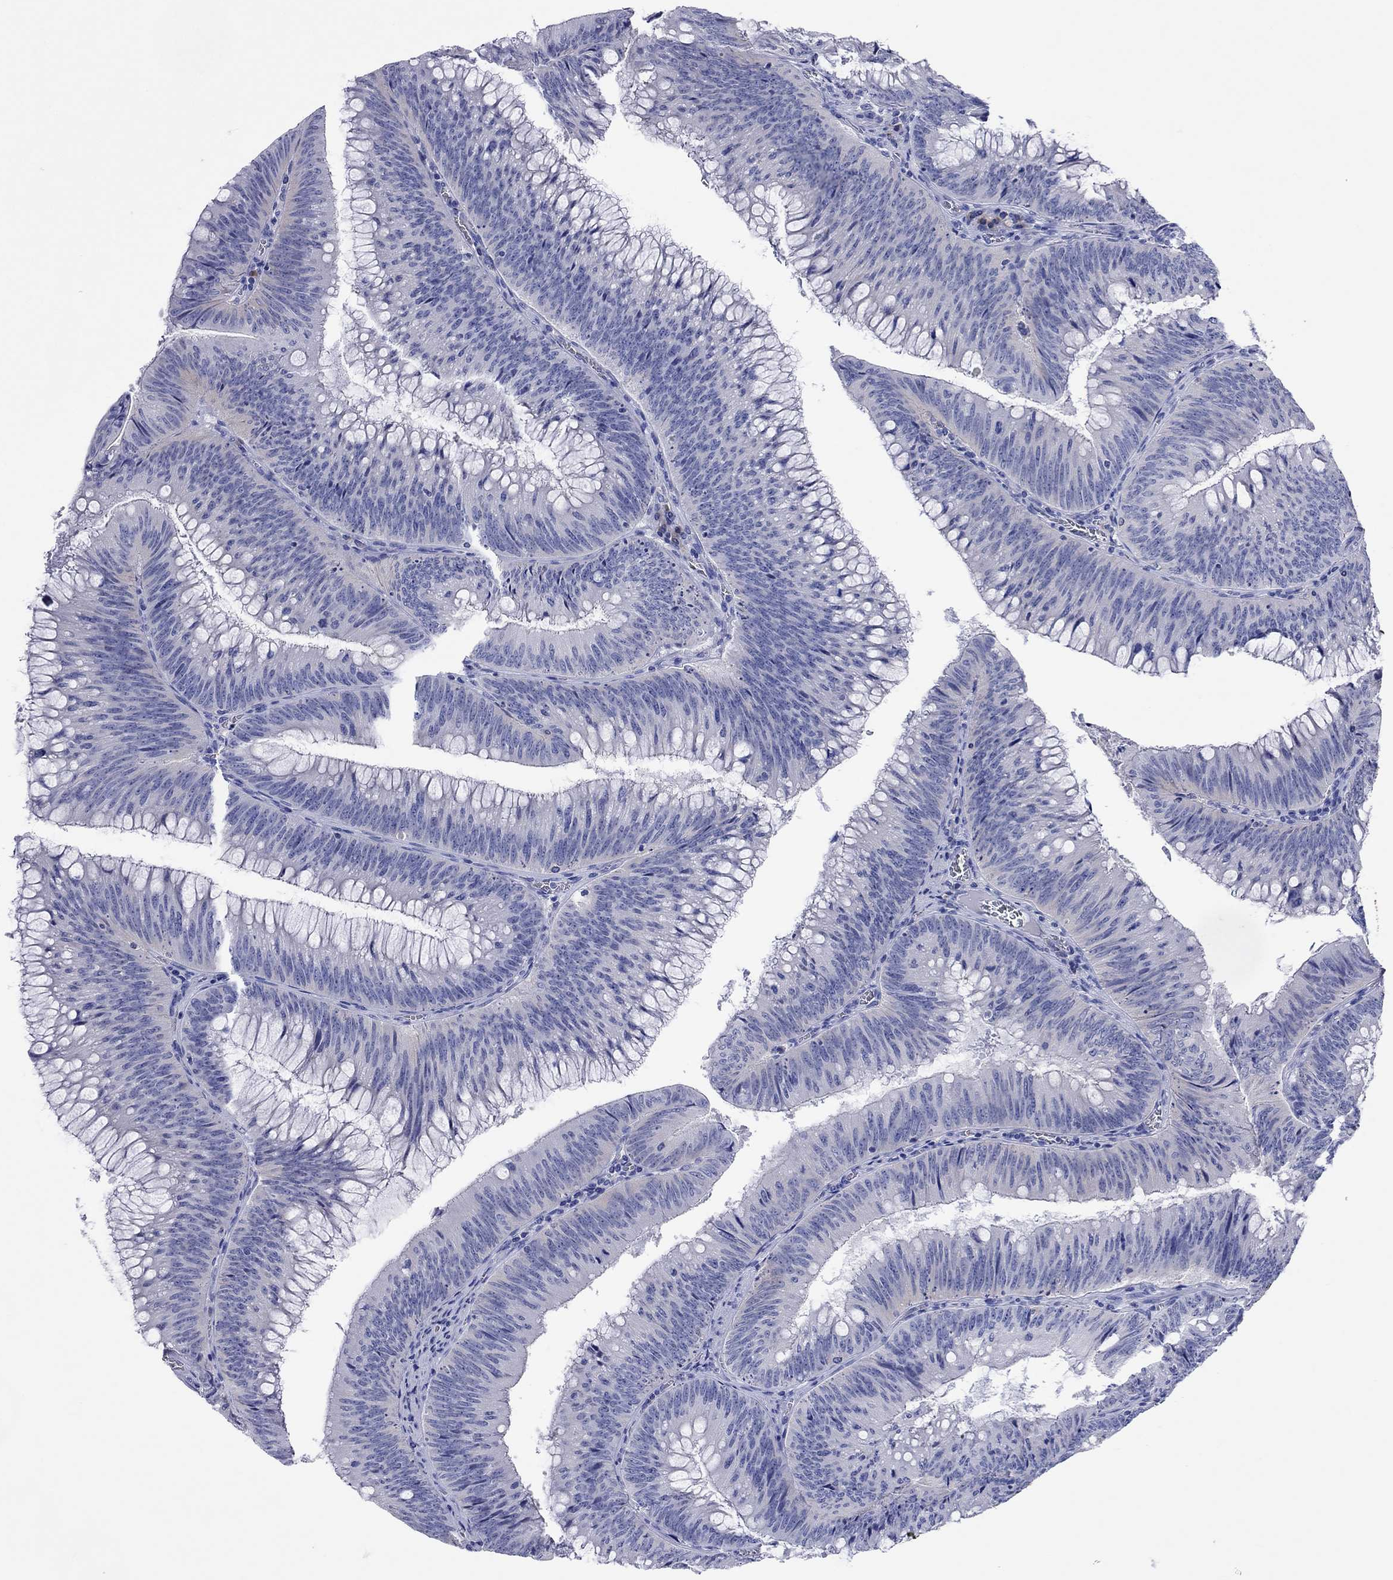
{"staining": {"intensity": "negative", "quantity": "none", "location": "none"}, "tissue": "colorectal cancer", "cell_type": "Tumor cells", "image_type": "cancer", "snomed": [{"axis": "morphology", "description": "Adenocarcinoma, NOS"}, {"axis": "topography", "description": "Rectum"}], "caption": "Tumor cells are negative for protein expression in human colorectal adenocarcinoma. Brightfield microscopy of immunohistochemistry (IHC) stained with DAB (3,3'-diaminobenzidine) (brown) and hematoxylin (blue), captured at high magnification.", "gene": "CALHM1", "patient": {"sex": "female", "age": 72}}